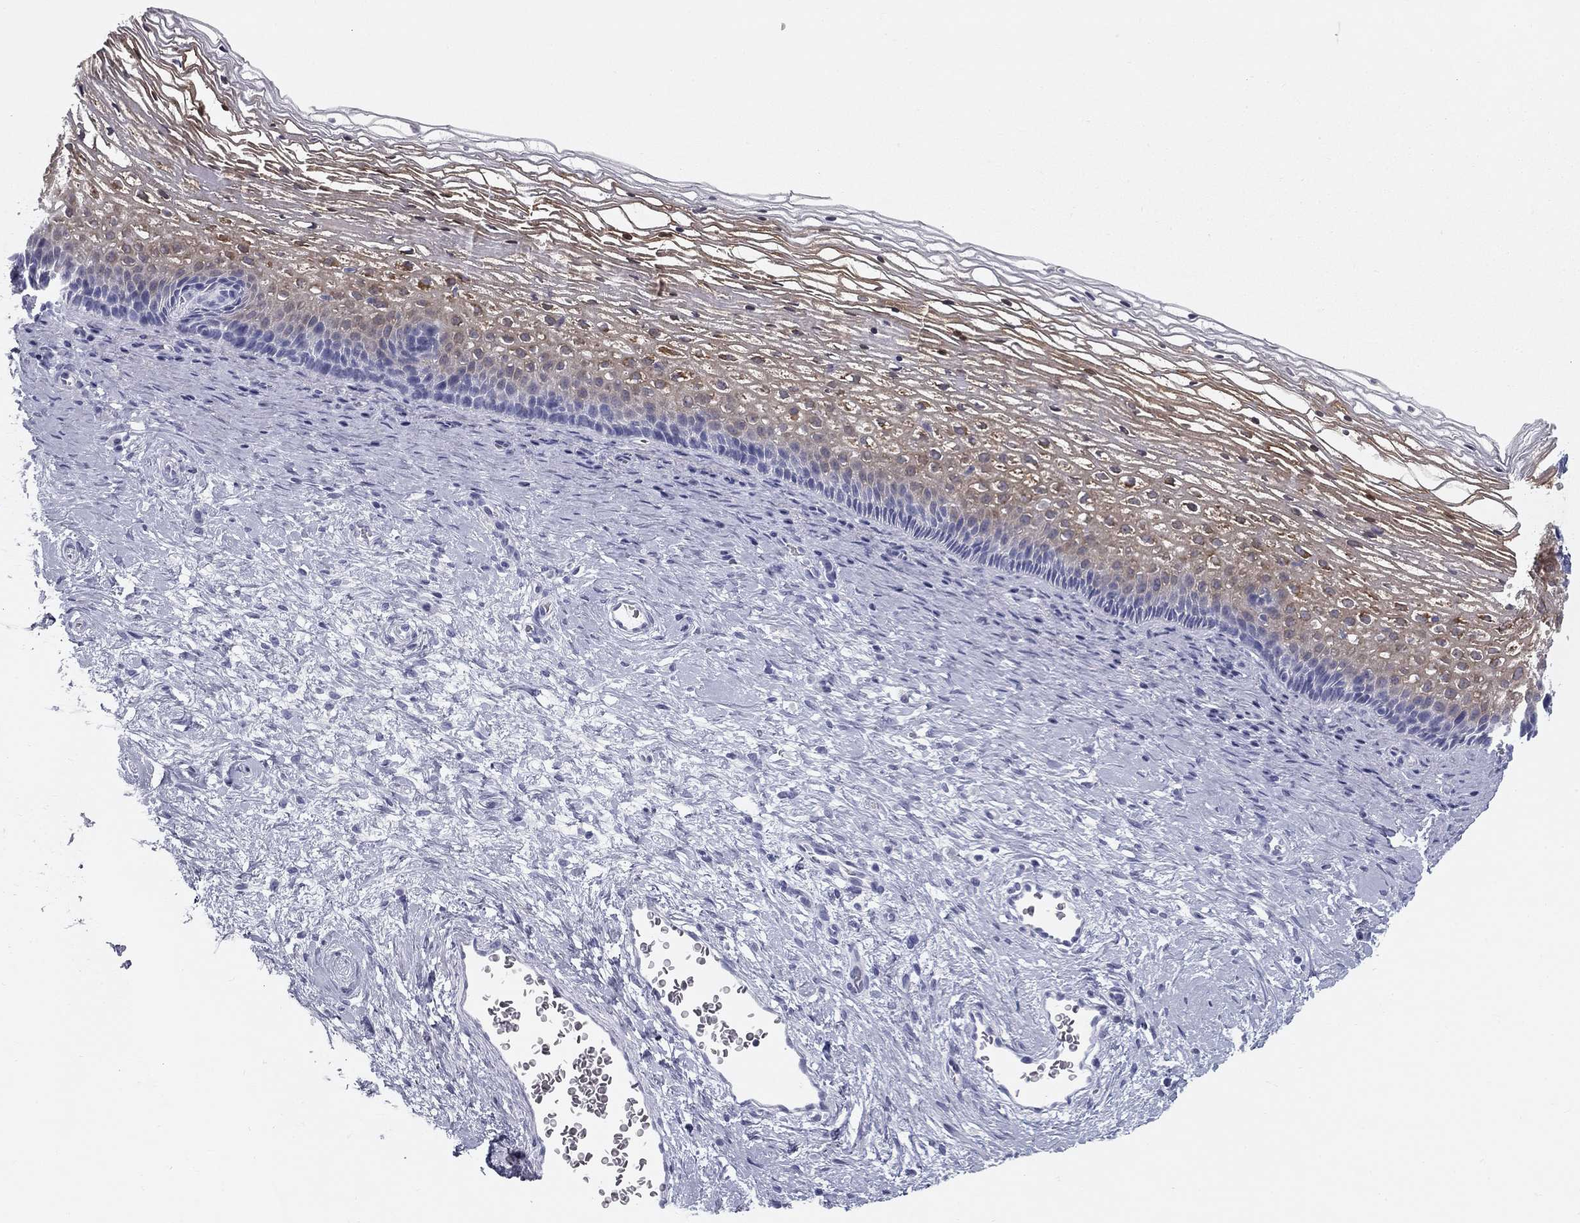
{"staining": {"intensity": "weak", "quantity": "25%-75%", "location": "cytoplasmic/membranous"}, "tissue": "cervix", "cell_type": "Squamous epithelial cells", "image_type": "normal", "snomed": [{"axis": "morphology", "description": "Normal tissue, NOS"}, {"axis": "topography", "description": "Cervix"}], "caption": "The photomicrograph demonstrates staining of unremarkable cervix, revealing weak cytoplasmic/membranous protein staining (brown color) within squamous epithelial cells.", "gene": "SULT2B1", "patient": {"sex": "female", "age": 34}}